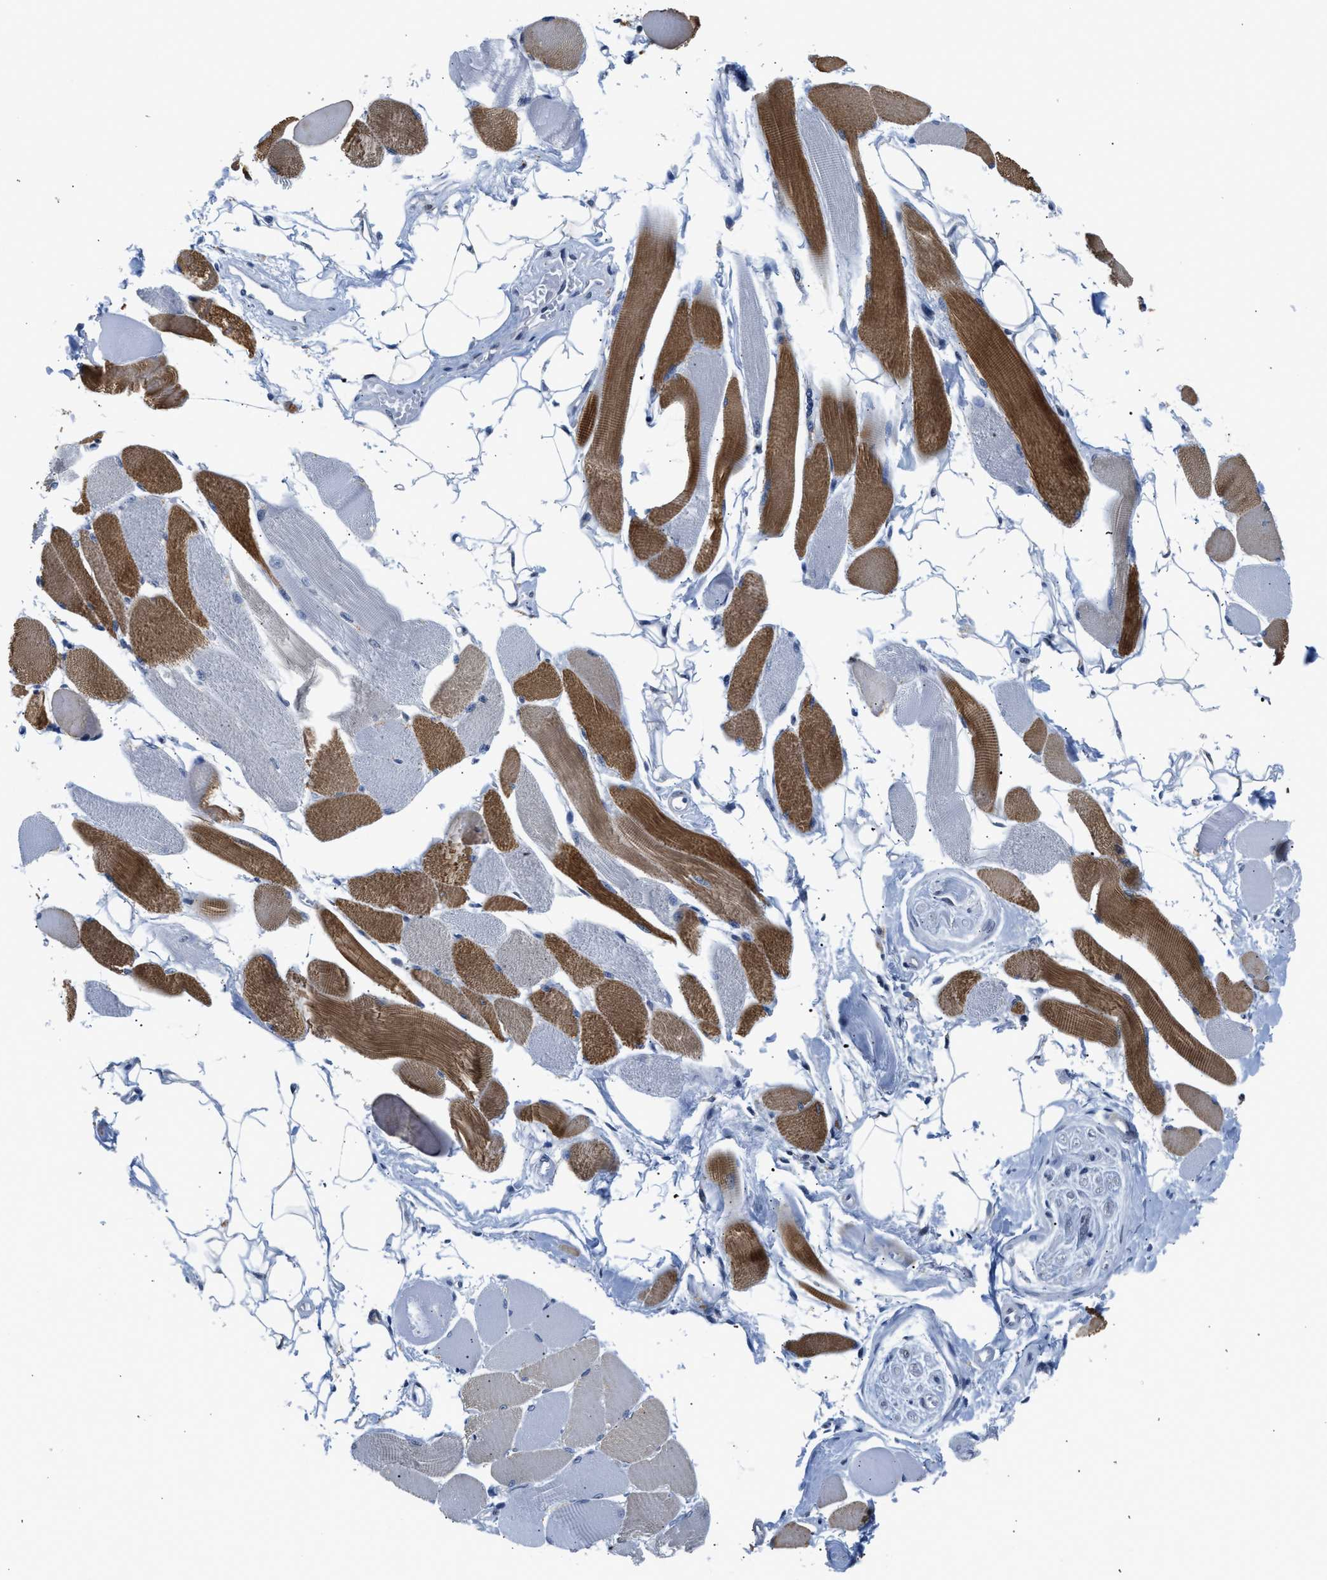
{"staining": {"intensity": "strong", "quantity": "<25%", "location": "cytoplasmic/membranous"}, "tissue": "skeletal muscle", "cell_type": "Myocytes", "image_type": "normal", "snomed": [{"axis": "morphology", "description": "Normal tissue, NOS"}, {"axis": "topography", "description": "Skeletal muscle"}, {"axis": "topography", "description": "Peripheral nerve tissue"}], "caption": "Immunohistochemical staining of unremarkable skeletal muscle exhibits medium levels of strong cytoplasmic/membranous staining in about <25% of myocytes.", "gene": "PPM1L", "patient": {"sex": "female", "age": 84}}